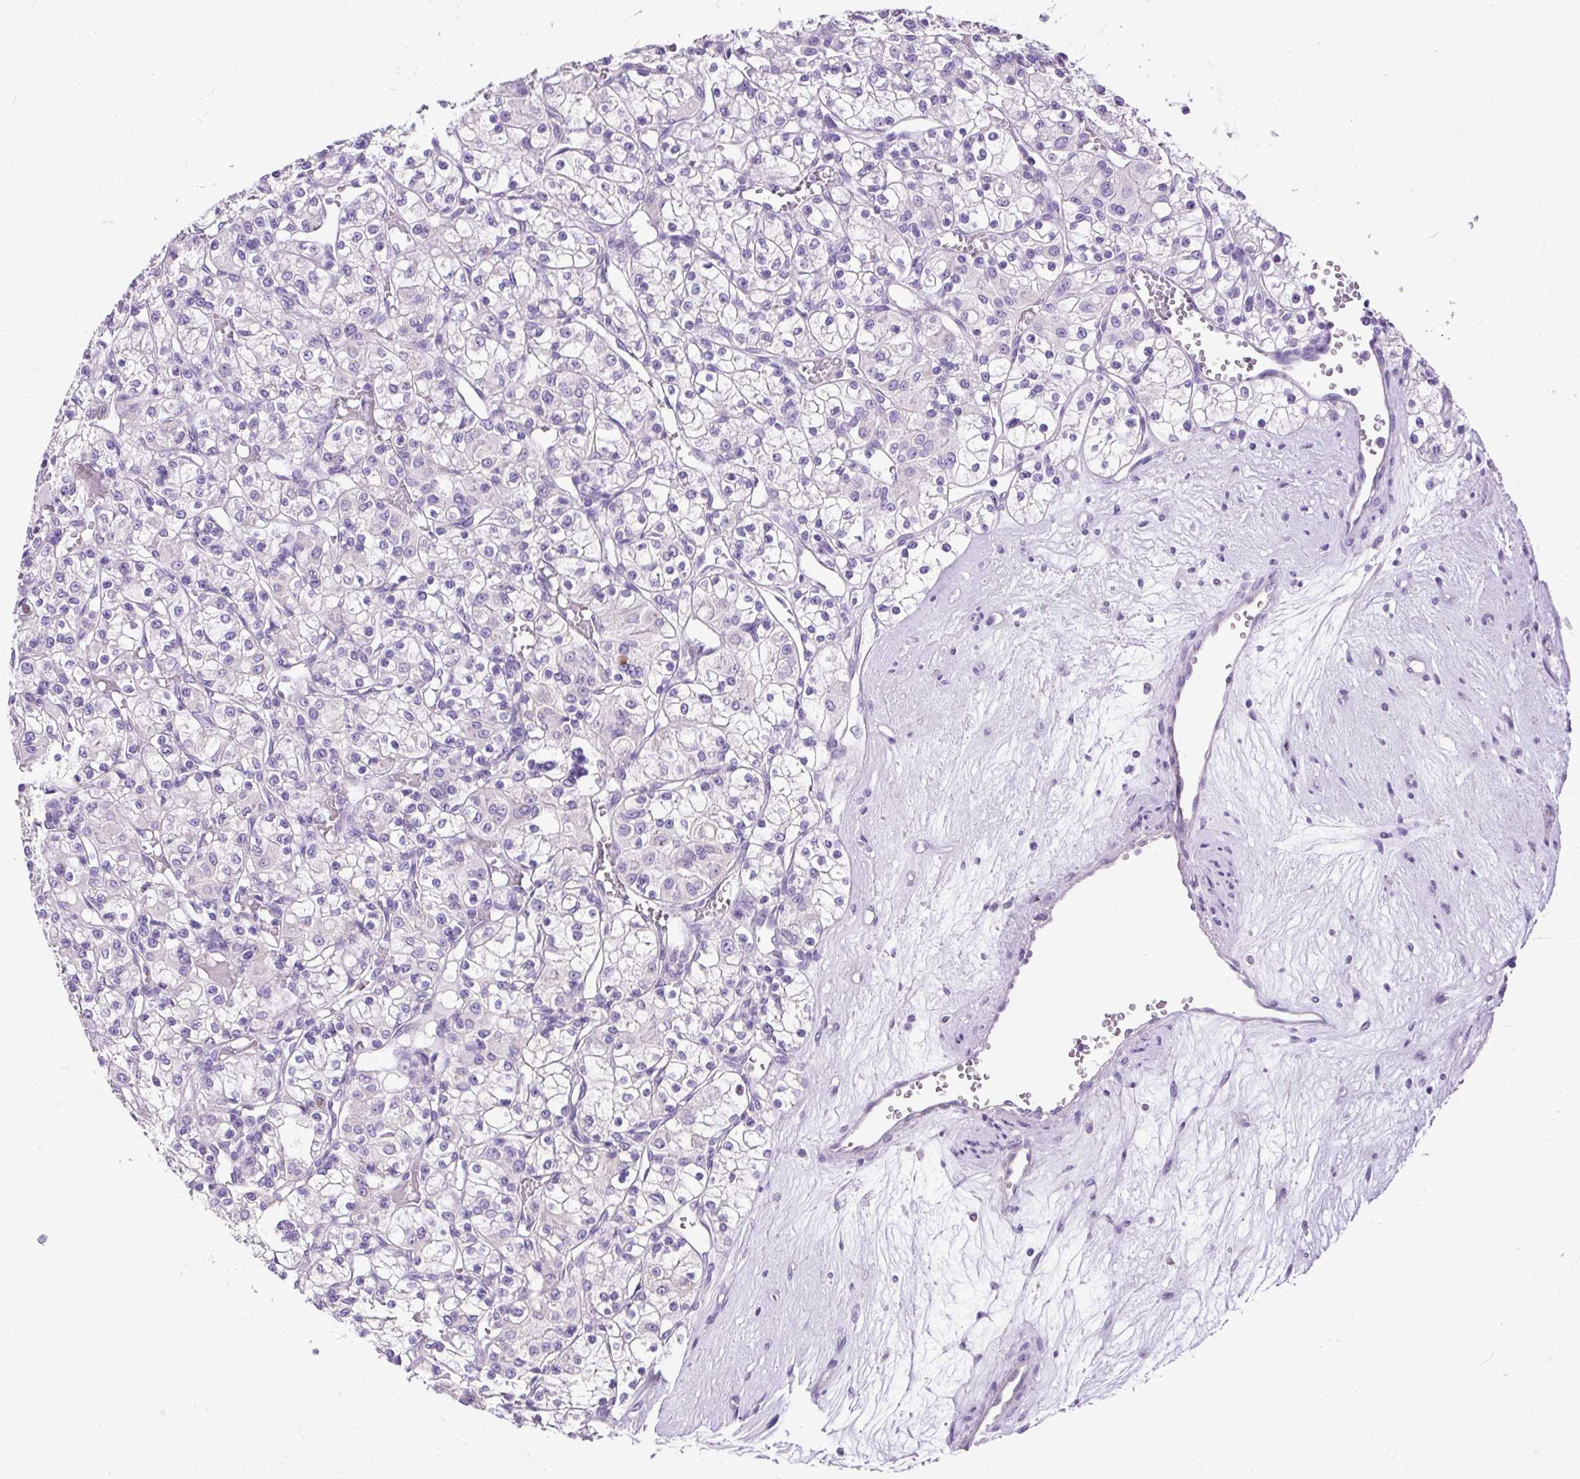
{"staining": {"intensity": "negative", "quantity": "none", "location": "none"}, "tissue": "renal cancer", "cell_type": "Tumor cells", "image_type": "cancer", "snomed": [{"axis": "morphology", "description": "Adenocarcinoma, NOS"}, {"axis": "topography", "description": "Kidney"}], "caption": "The micrograph exhibits no staining of tumor cells in renal adenocarcinoma. (Brightfield microscopy of DAB (3,3'-diaminobenzidine) immunohistochemistry at high magnification).", "gene": "GBX1", "patient": {"sex": "female", "age": 59}}